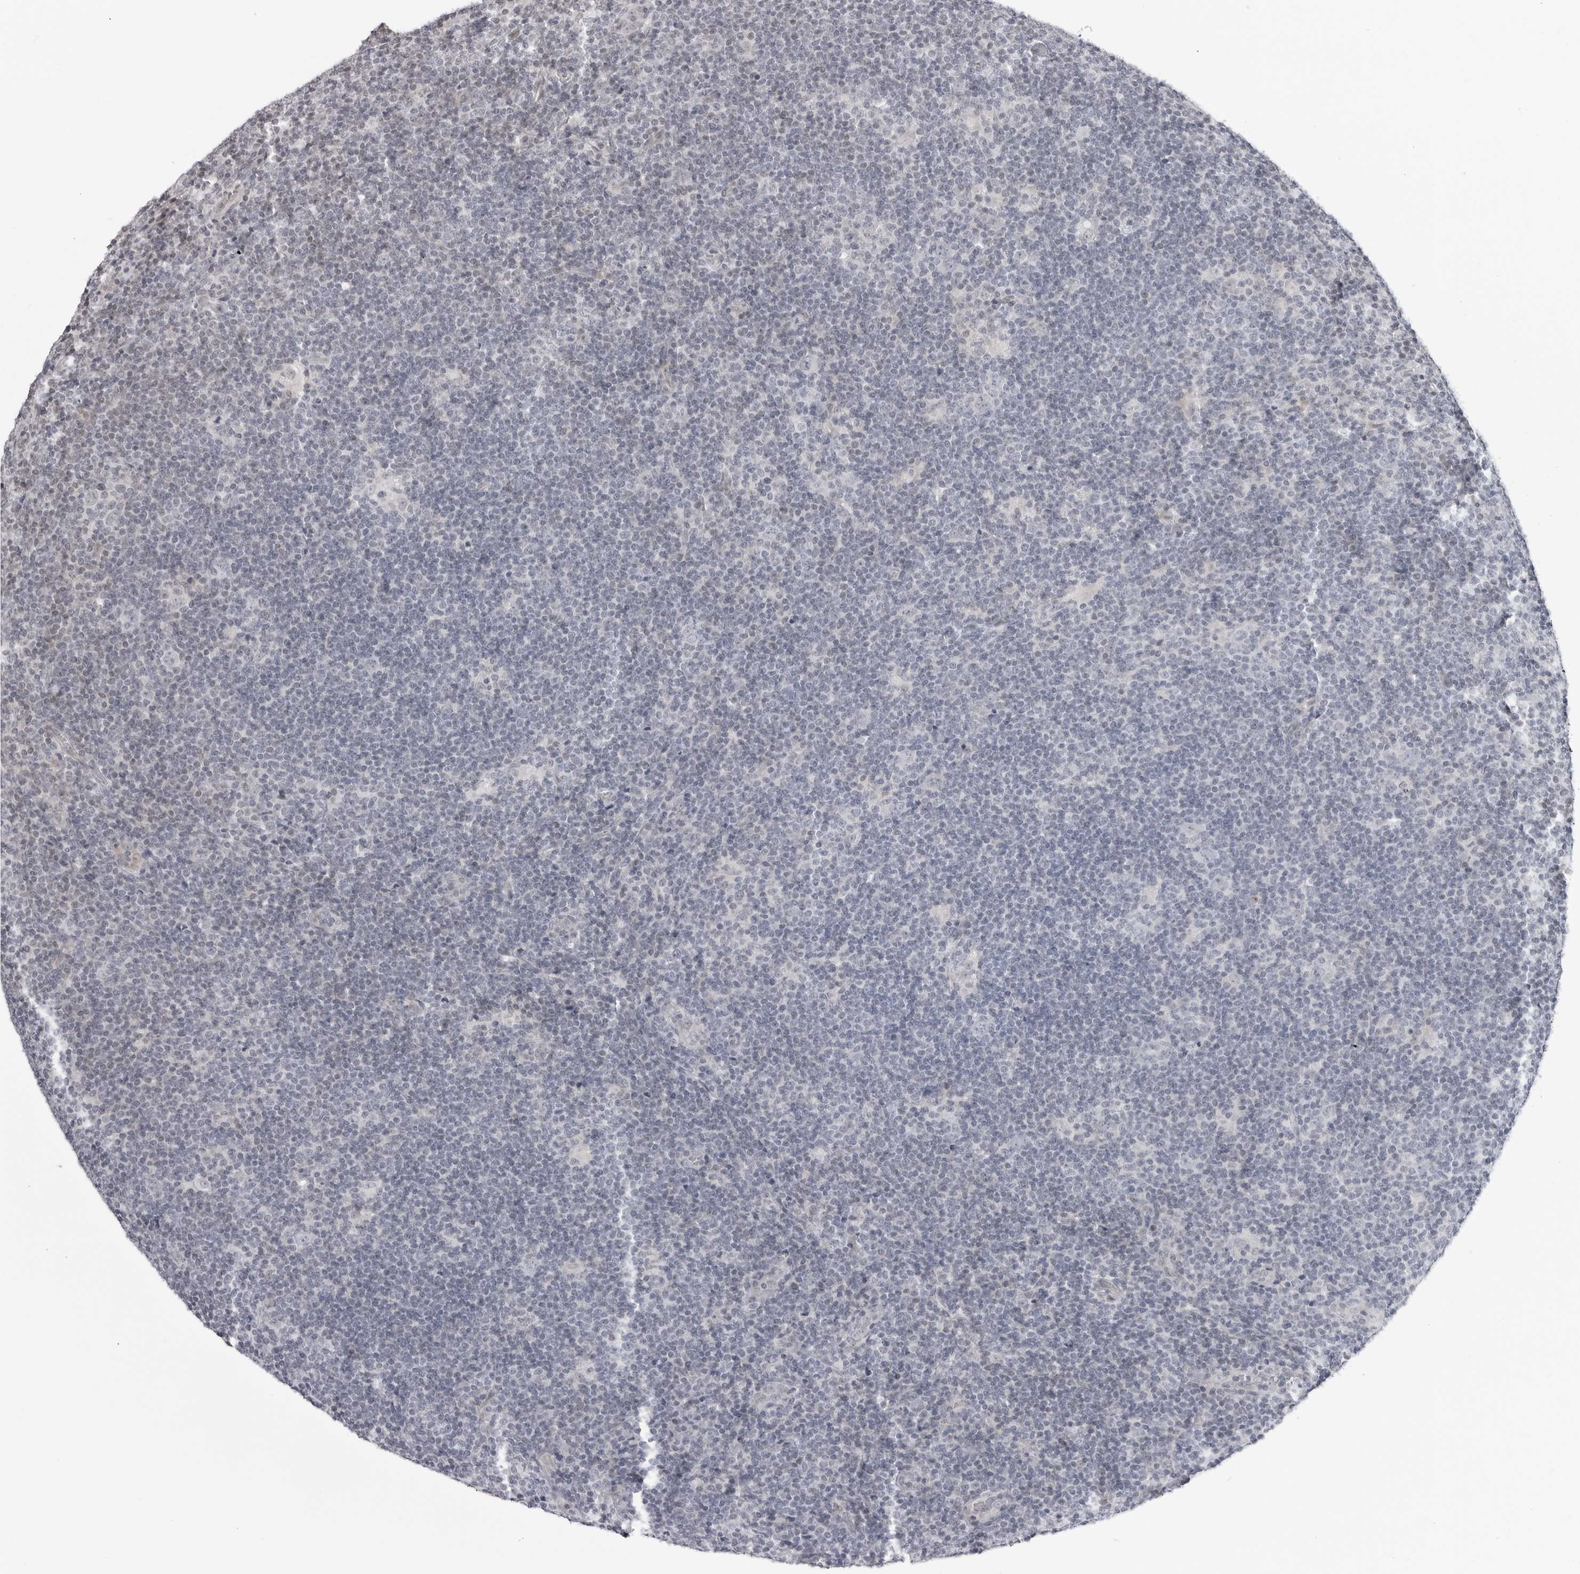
{"staining": {"intensity": "negative", "quantity": "none", "location": "none"}, "tissue": "lymphoma", "cell_type": "Tumor cells", "image_type": "cancer", "snomed": [{"axis": "morphology", "description": "Hodgkin's disease, NOS"}, {"axis": "topography", "description": "Lymph node"}], "caption": "High magnification brightfield microscopy of lymphoma stained with DAB (brown) and counterstained with hematoxylin (blue): tumor cells show no significant positivity.", "gene": "C8orf33", "patient": {"sex": "female", "age": 57}}